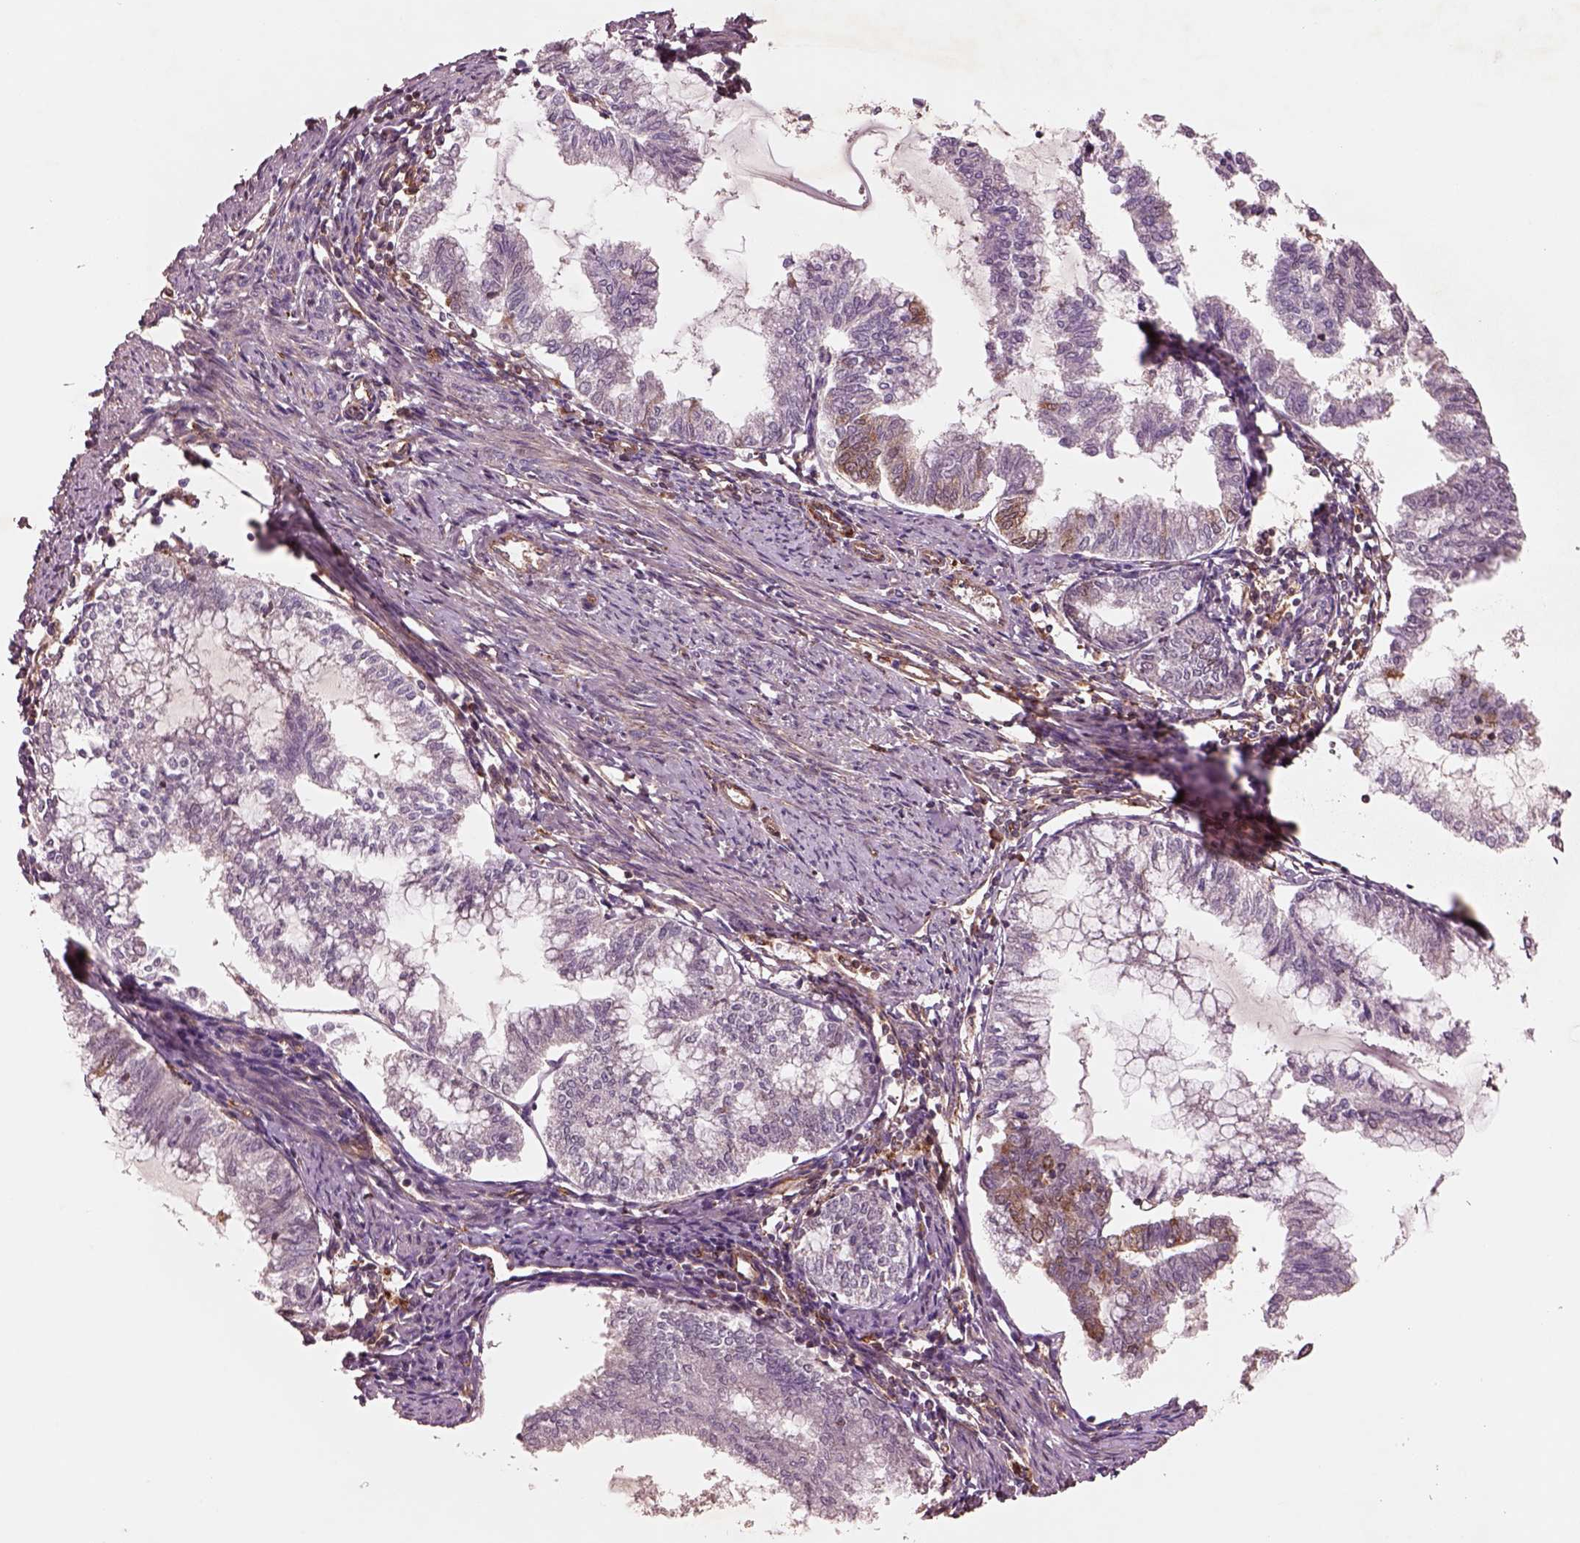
{"staining": {"intensity": "moderate", "quantity": "<25%", "location": "cytoplasmic/membranous"}, "tissue": "endometrial cancer", "cell_type": "Tumor cells", "image_type": "cancer", "snomed": [{"axis": "morphology", "description": "Adenocarcinoma, NOS"}, {"axis": "topography", "description": "Endometrium"}], "caption": "Immunohistochemical staining of human adenocarcinoma (endometrial) demonstrates low levels of moderate cytoplasmic/membranous expression in approximately <25% of tumor cells.", "gene": "WASHC2A", "patient": {"sex": "female", "age": 79}}